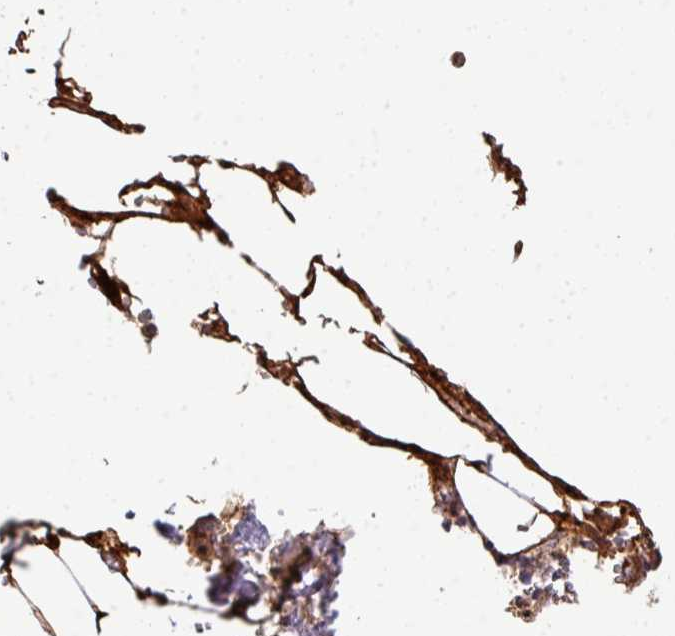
{"staining": {"intensity": "moderate", "quantity": "<25%", "location": "cytoplasmic/membranous"}, "tissue": "bone marrow", "cell_type": "Hematopoietic cells", "image_type": "normal", "snomed": [{"axis": "morphology", "description": "Normal tissue, NOS"}, {"axis": "topography", "description": "Bone marrow"}], "caption": "Immunohistochemistry (IHC) (DAB) staining of benign bone marrow exhibits moderate cytoplasmic/membranous protein expression in approximately <25% of hematopoietic cells.", "gene": "CTXN2", "patient": {"sex": "male", "age": 54}}